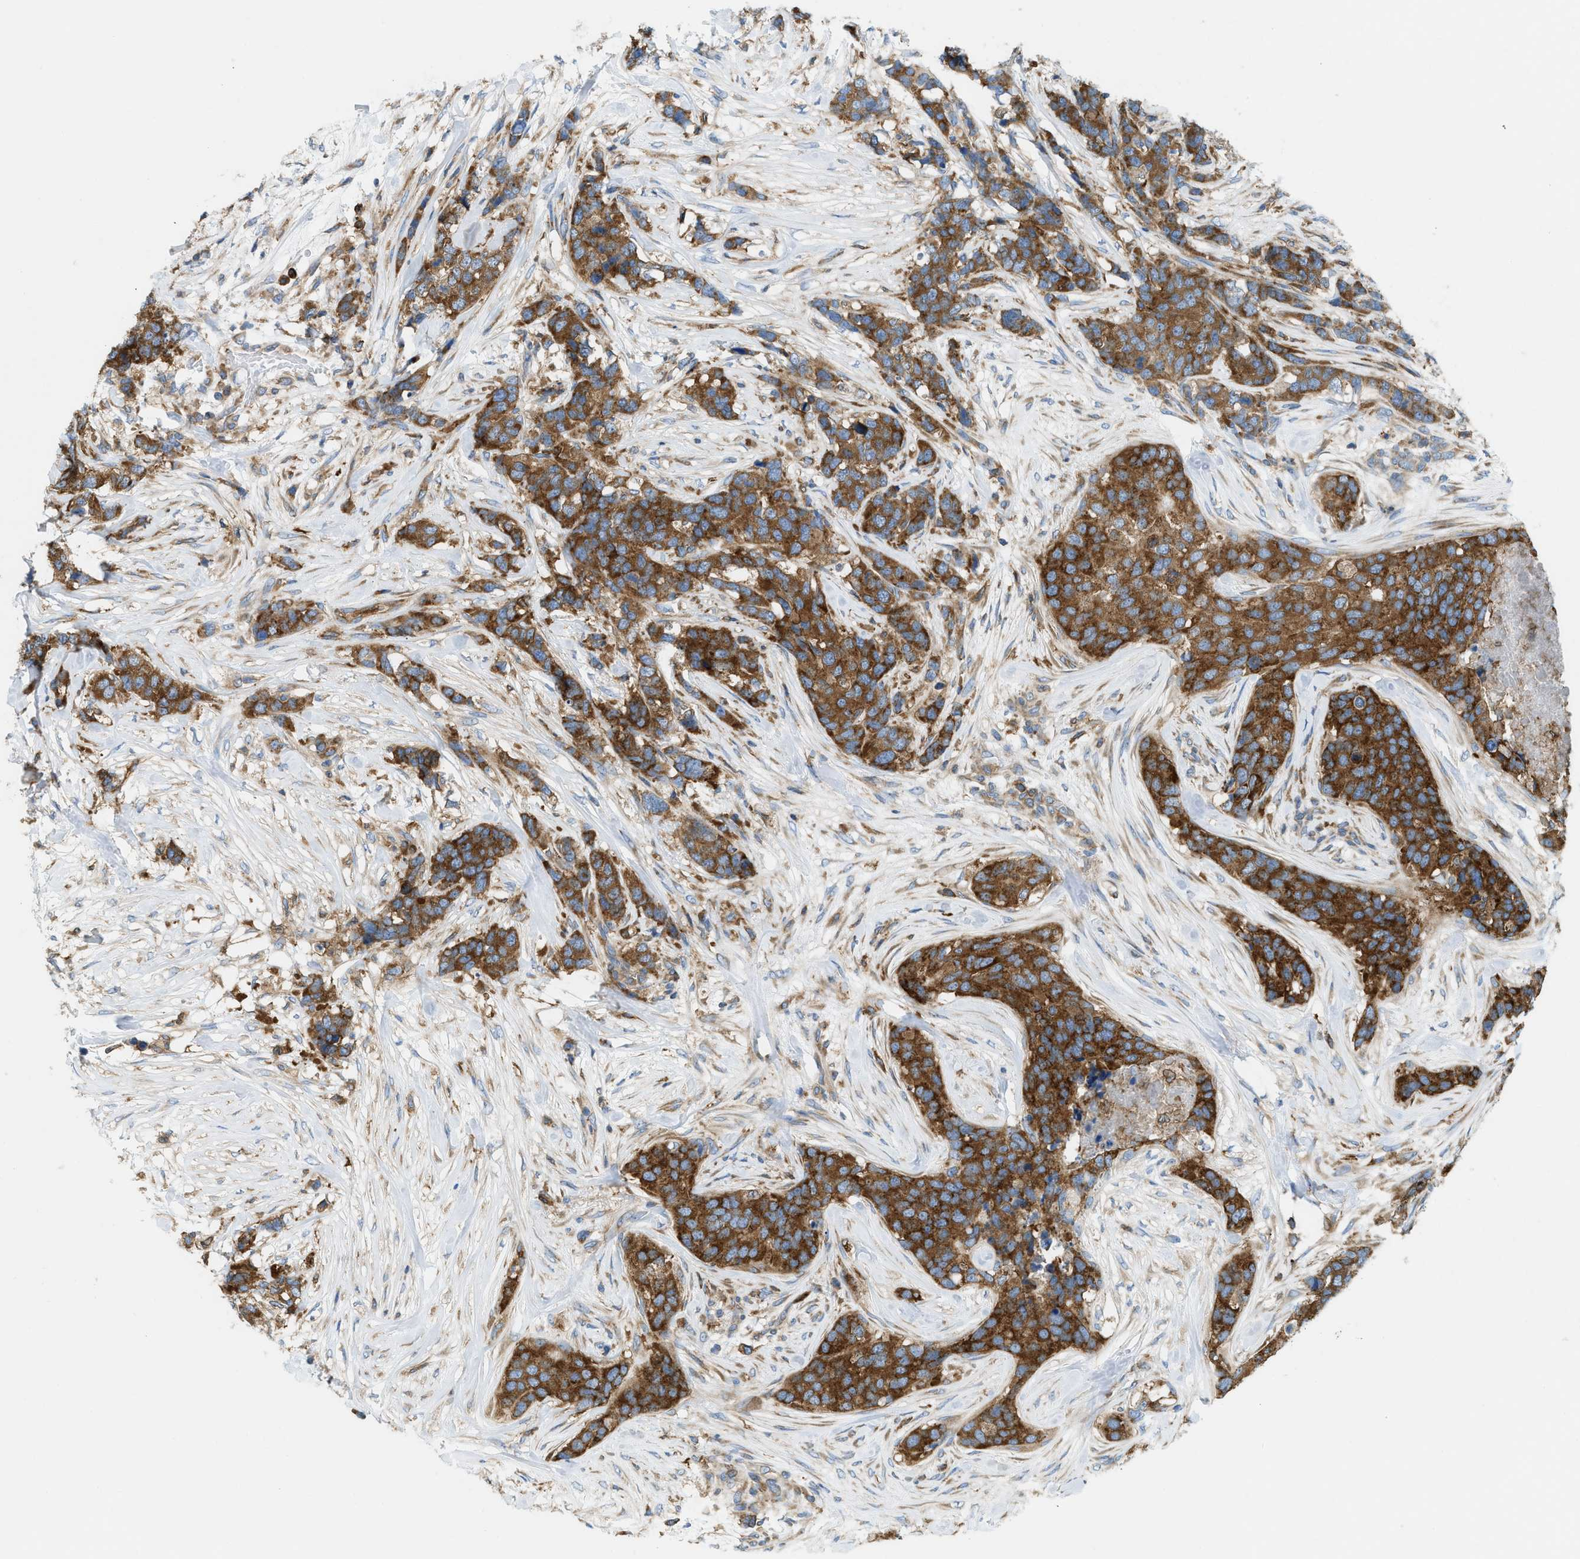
{"staining": {"intensity": "strong", "quantity": ">75%", "location": "cytoplasmic/membranous"}, "tissue": "breast cancer", "cell_type": "Tumor cells", "image_type": "cancer", "snomed": [{"axis": "morphology", "description": "Lobular carcinoma"}, {"axis": "topography", "description": "Breast"}], "caption": "Tumor cells reveal strong cytoplasmic/membranous staining in approximately >75% of cells in breast cancer.", "gene": "GPAT4", "patient": {"sex": "female", "age": 59}}